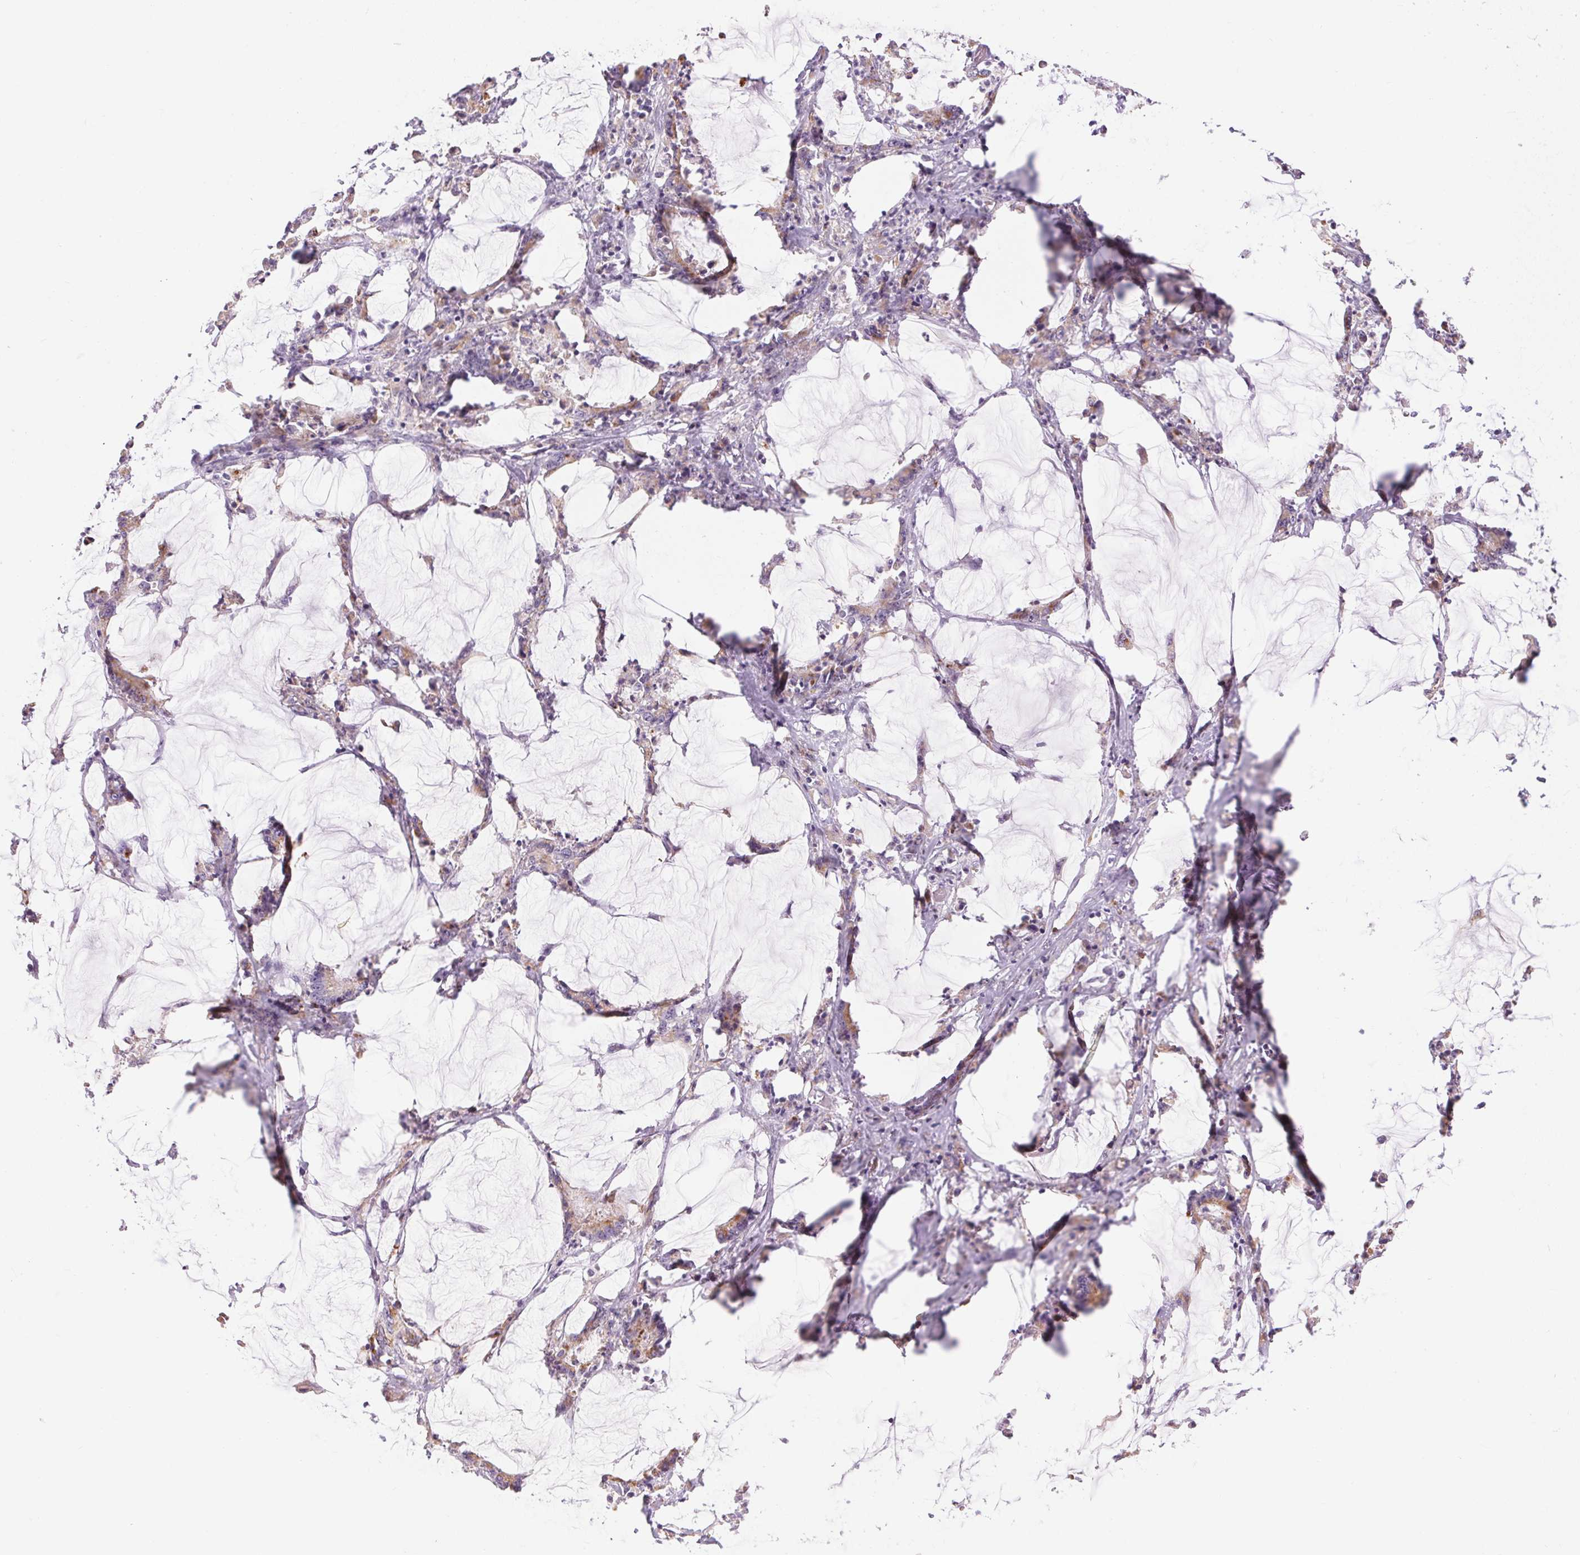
{"staining": {"intensity": "weak", "quantity": "<25%", "location": "cytoplasmic/membranous"}, "tissue": "stomach cancer", "cell_type": "Tumor cells", "image_type": "cancer", "snomed": [{"axis": "morphology", "description": "Adenocarcinoma, NOS"}, {"axis": "topography", "description": "Stomach, upper"}], "caption": "Human adenocarcinoma (stomach) stained for a protein using IHC demonstrates no positivity in tumor cells.", "gene": "PNLIPRP3", "patient": {"sex": "male", "age": 68}}